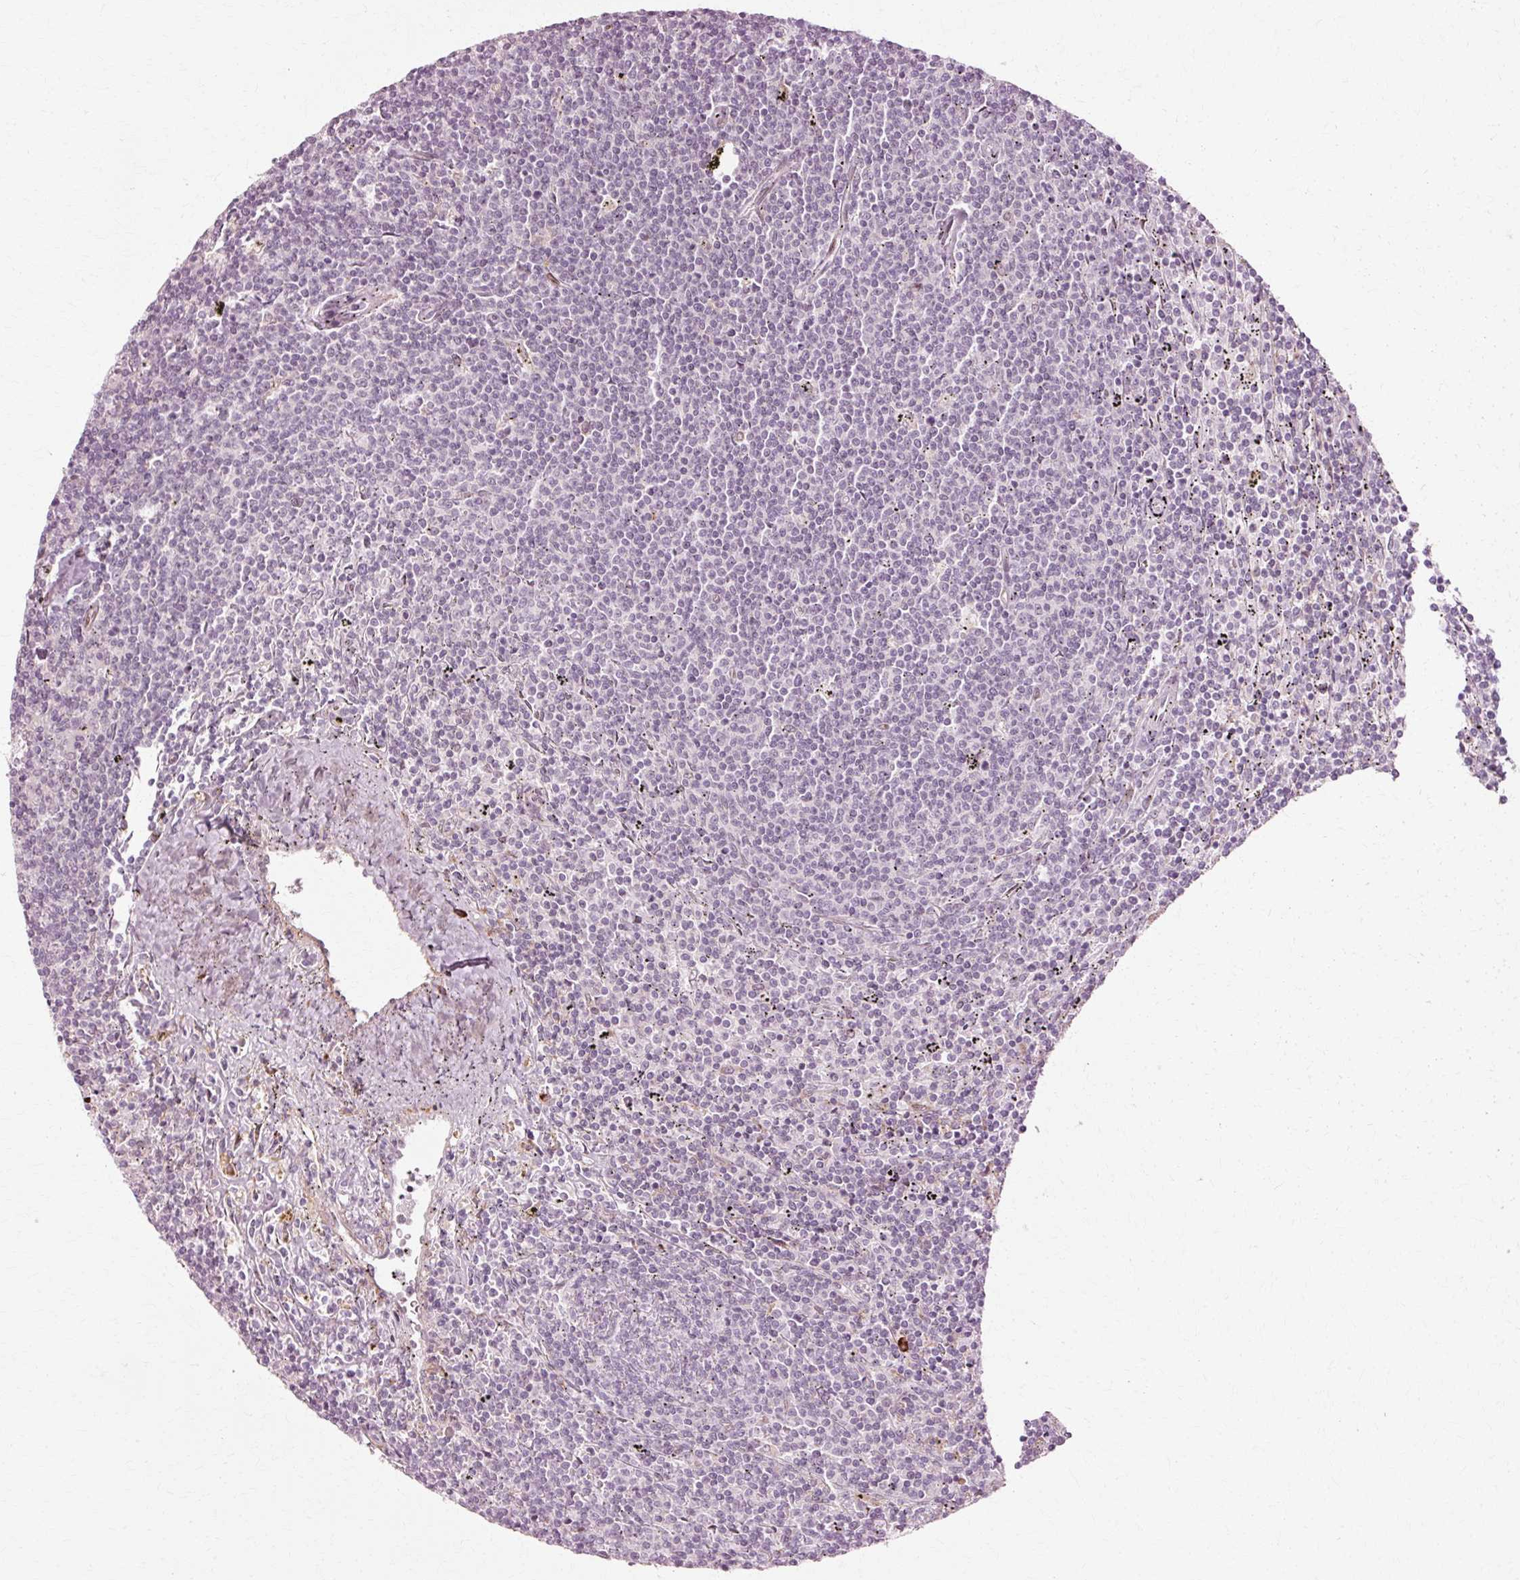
{"staining": {"intensity": "negative", "quantity": "none", "location": "none"}, "tissue": "lymphoma", "cell_type": "Tumor cells", "image_type": "cancer", "snomed": [{"axis": "morphology", "description": "Malignant lymphoma, non-Hodgkin's type, Low grade"}, {"axis": "topography", "description": "Spleen"}], "caption": "There is no significant staining in tumor cells of malignant lymphoma, non-Hodgkin's type (low-grade).", "gene": "RGPD5", "patient": {"sex": "female", "age": 50}}